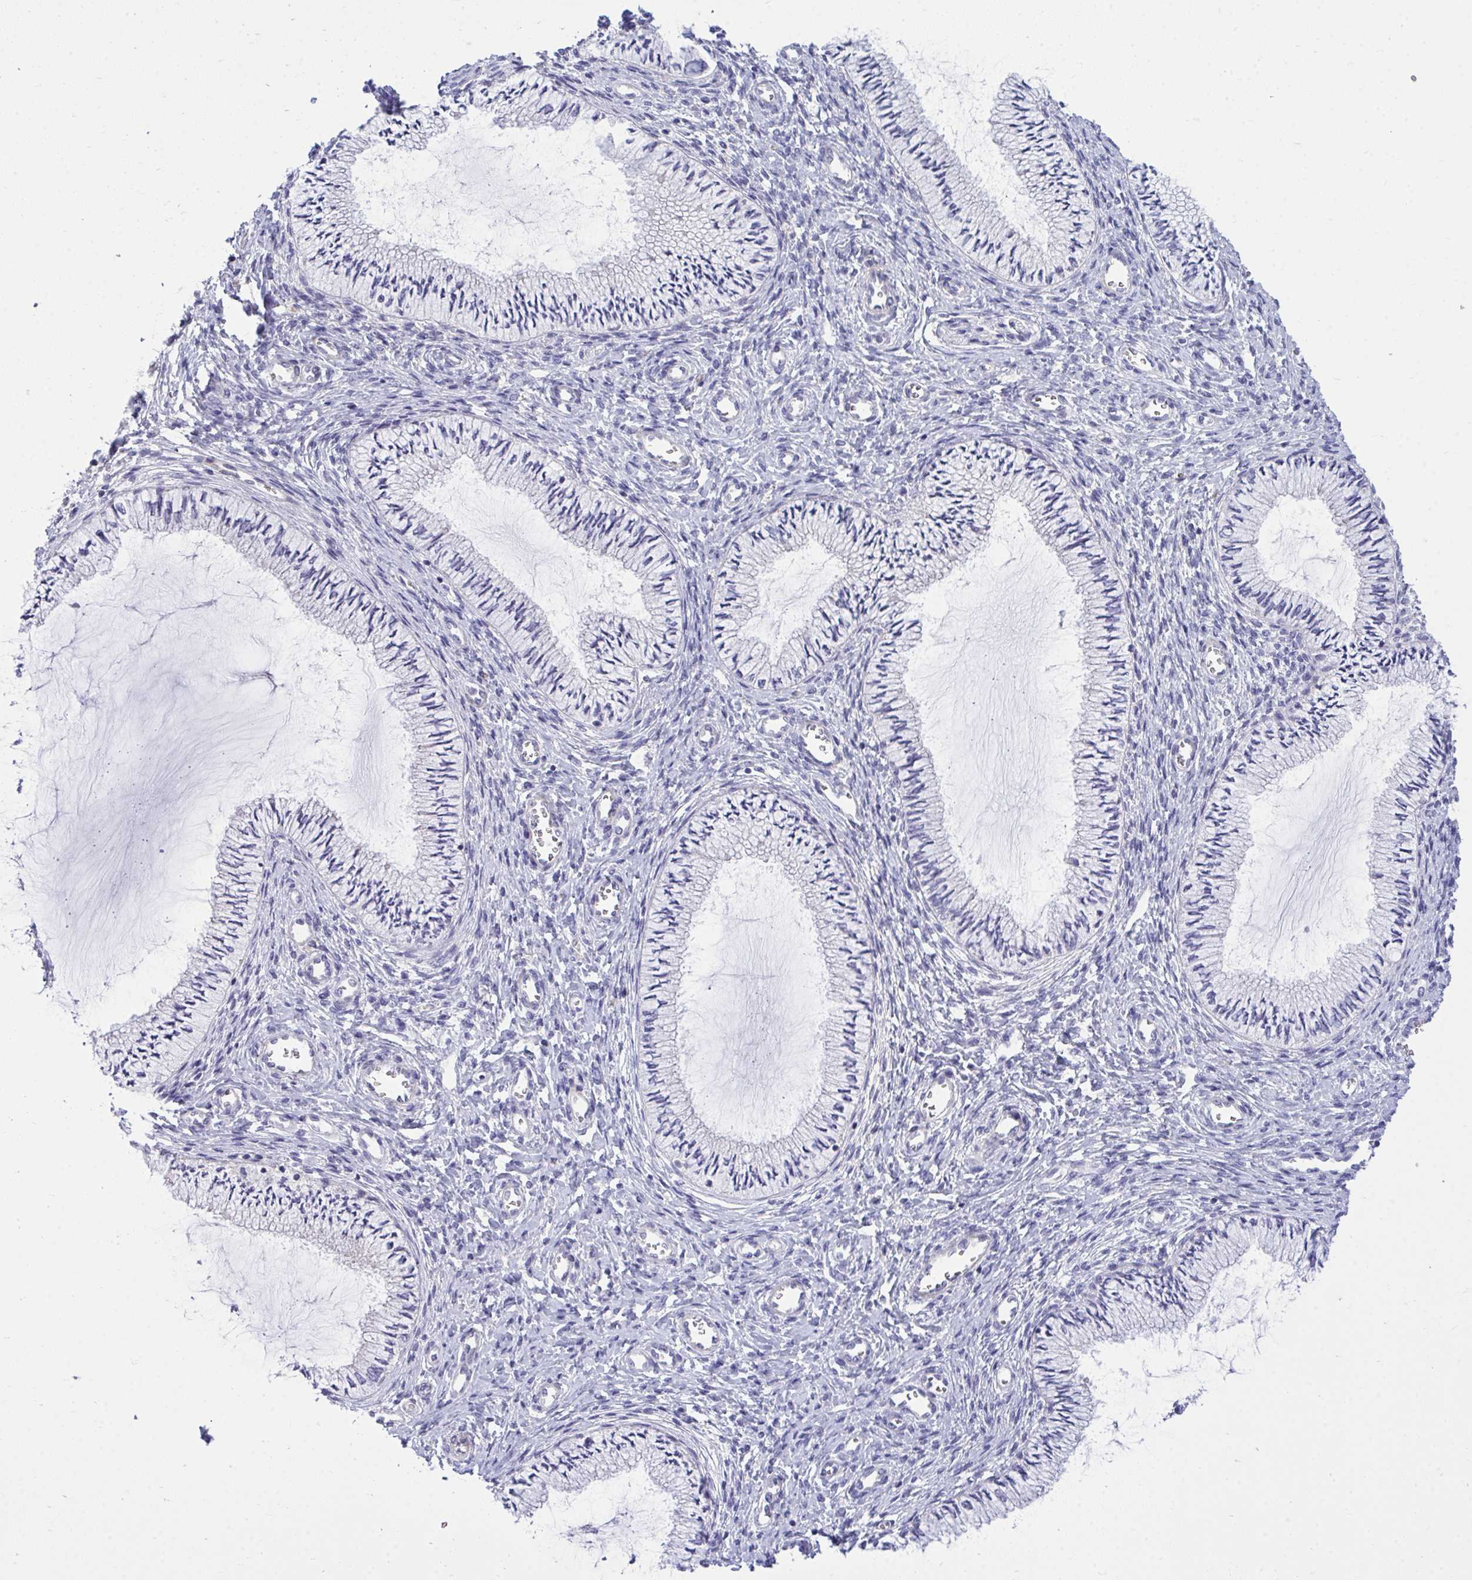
{"staining": {"intensity": "negative", "quantity": "none", "location": "none"}, "tissue": "cervix", "cell_type": "Glandular cells", "image_type": "normal", "snomed": [{"axis": "morphology", "description": "Normal tissue, NOS"}, {"axis": "topography", "description": "Cervix"}], "caption": "This is an IHC image of benign human cervix. There is no positivity in glandular cells.", "gene": "HMBOX1", "patient": {"sex": "female", "age": 24}}